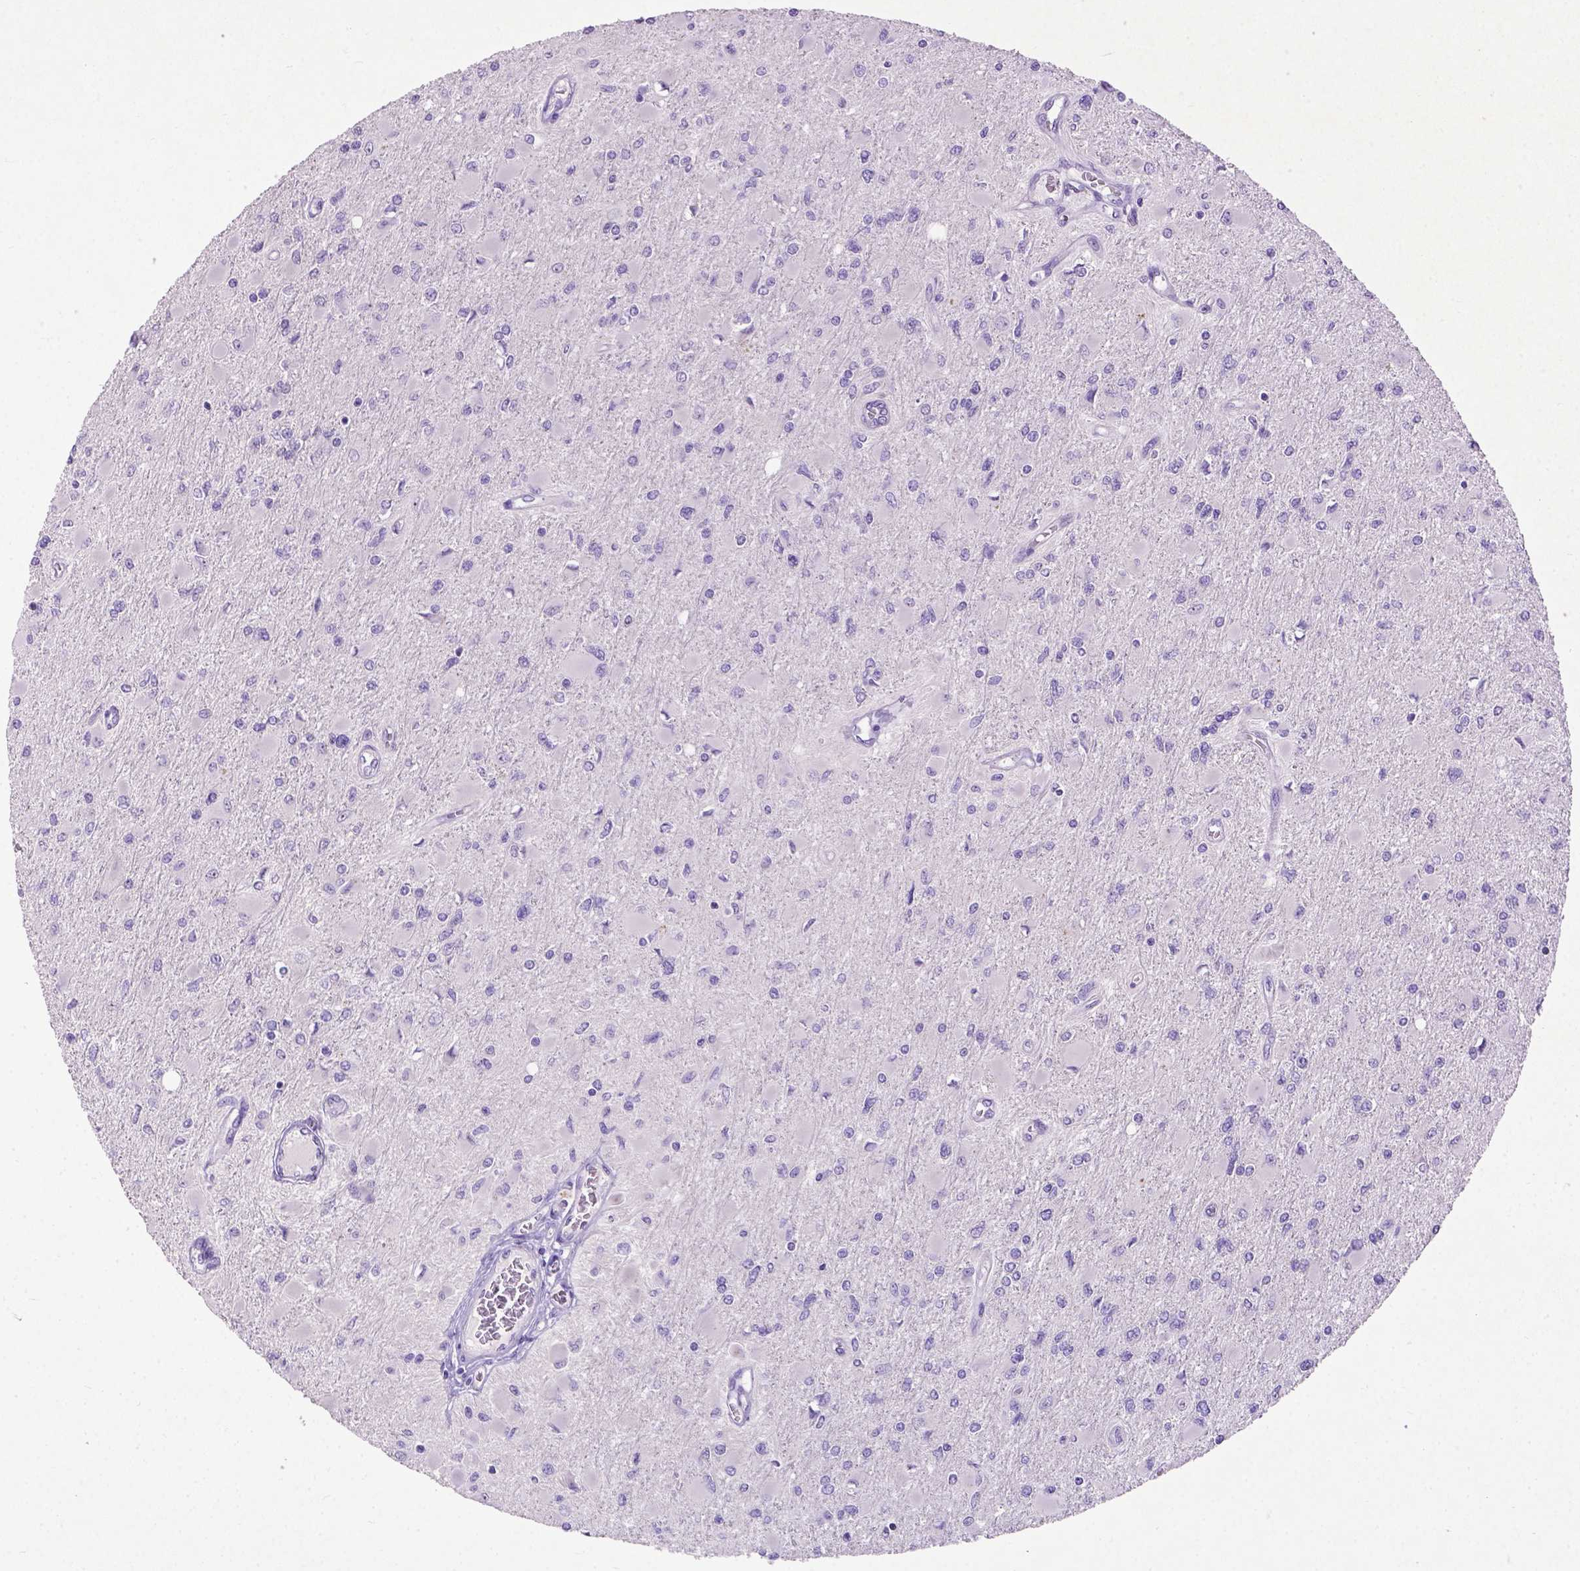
{"staining": {"intensity": "negative", "quantity": "none", "location": "none"}, "tissue": "glioma", "cell_type": "Tumor cells", "image_type": "cancer", "snomed": [{"axis": "morphology", "description": "Glioma, malignant, High grade"}, {"axis": "topography", "description": "Cerebral cortex"}], "caption": "Tumor cells are negative for brown protein staining in glioma.", "gene": "UTP4", "patient": {"sex": "female", "age": 36}}